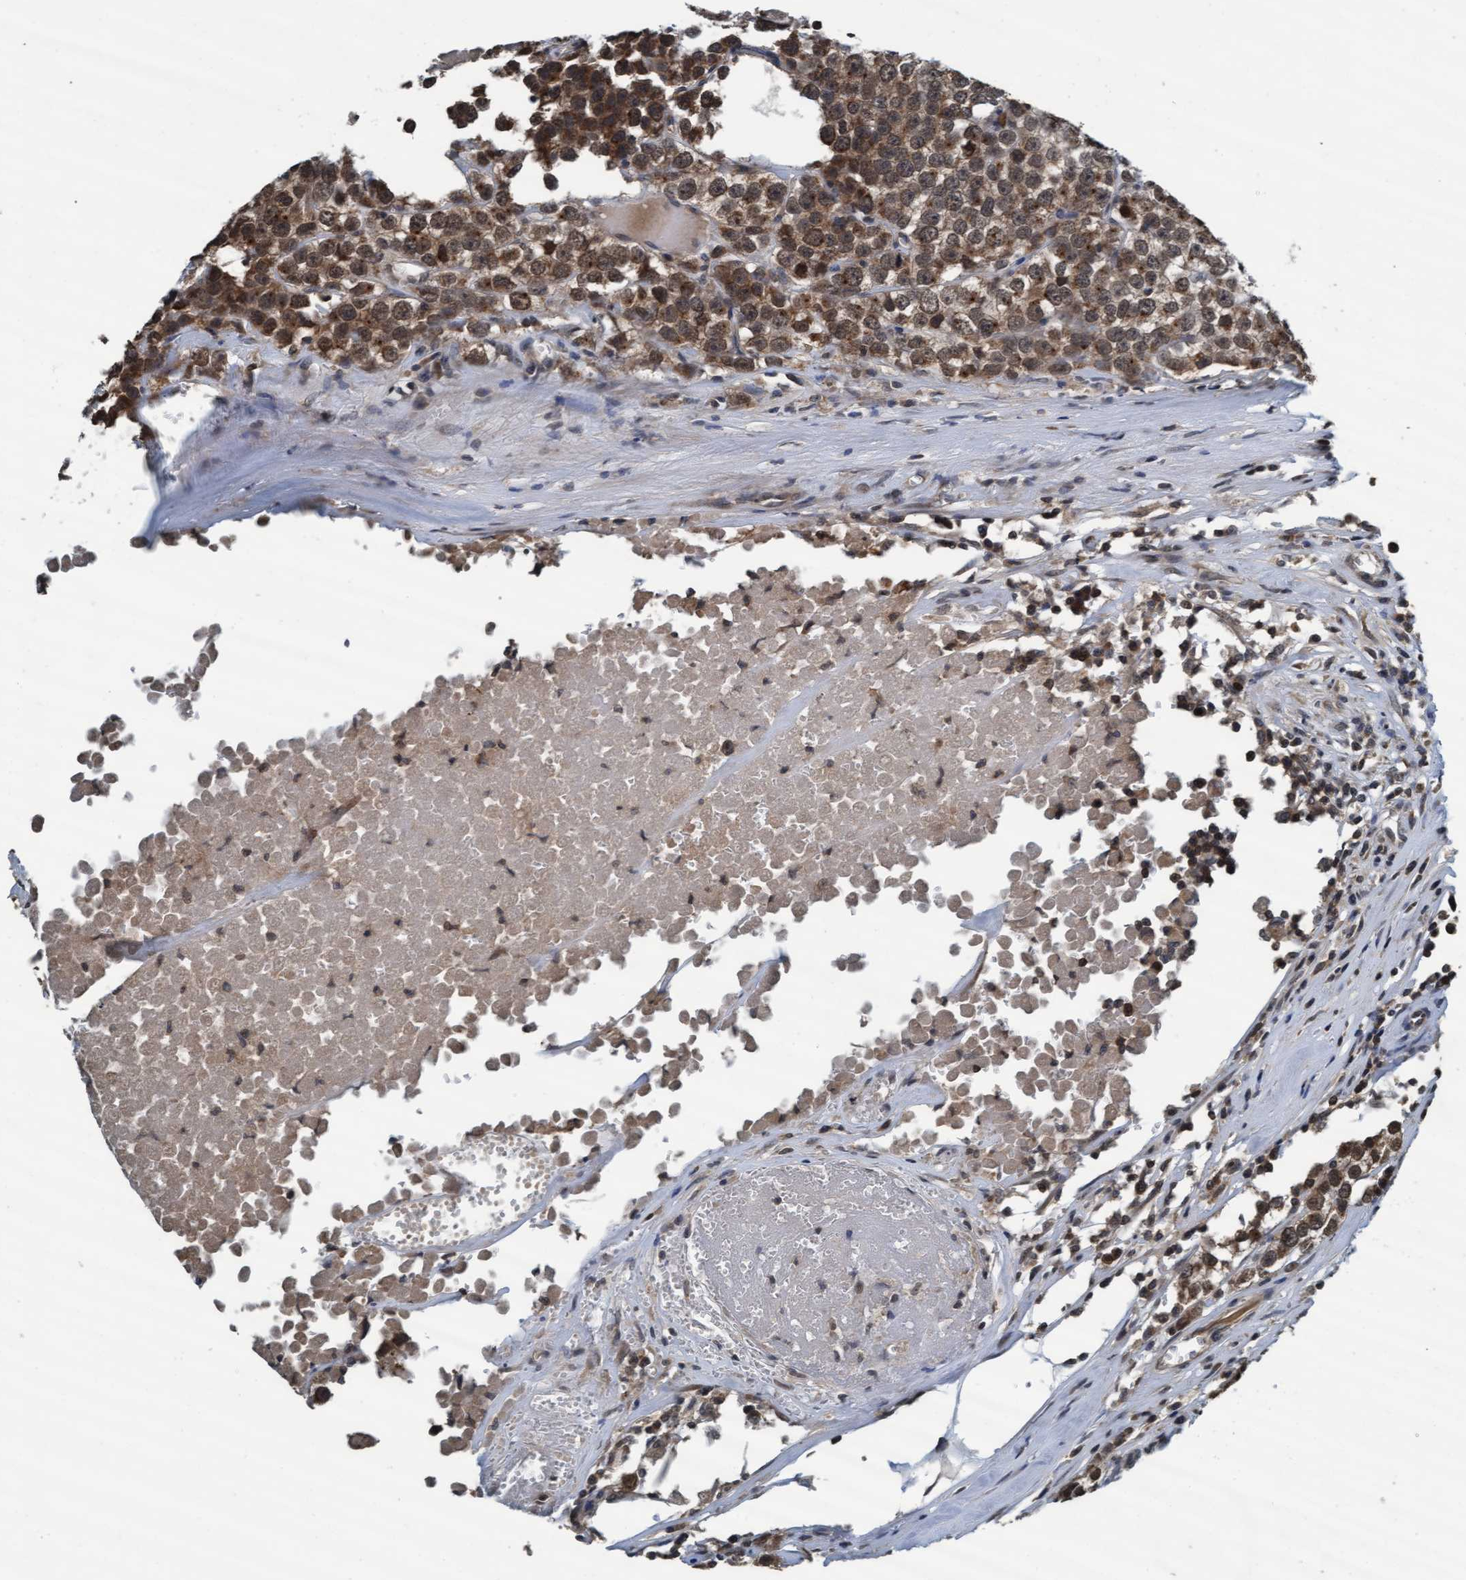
{"staining": {"intensity": "weak", "quantity": ">75%", "location": "cytoplasmic/membranous,nuclear"}, "tissue": "testis cancer", "cell_type": "Tumor cells", "image_type": "cancer", "snomed": [{"axis": "morphology", "description": "Seminoma, NOS"}, {"axis": "morphology", "description": "Carcinoma, Embryonal, NOS"}, {"axis": "topography", "description": "Testis"}], "caption": "This histopathology image demonstrates immunohistochemistry staining of embryonal carcinoma (testis), with low weak cytoplasmic/membranous and nuclear expression in approximately >75% of tumor cells.", "gene": "WASF1", "patient": {"sex": "male", "age": 52}}